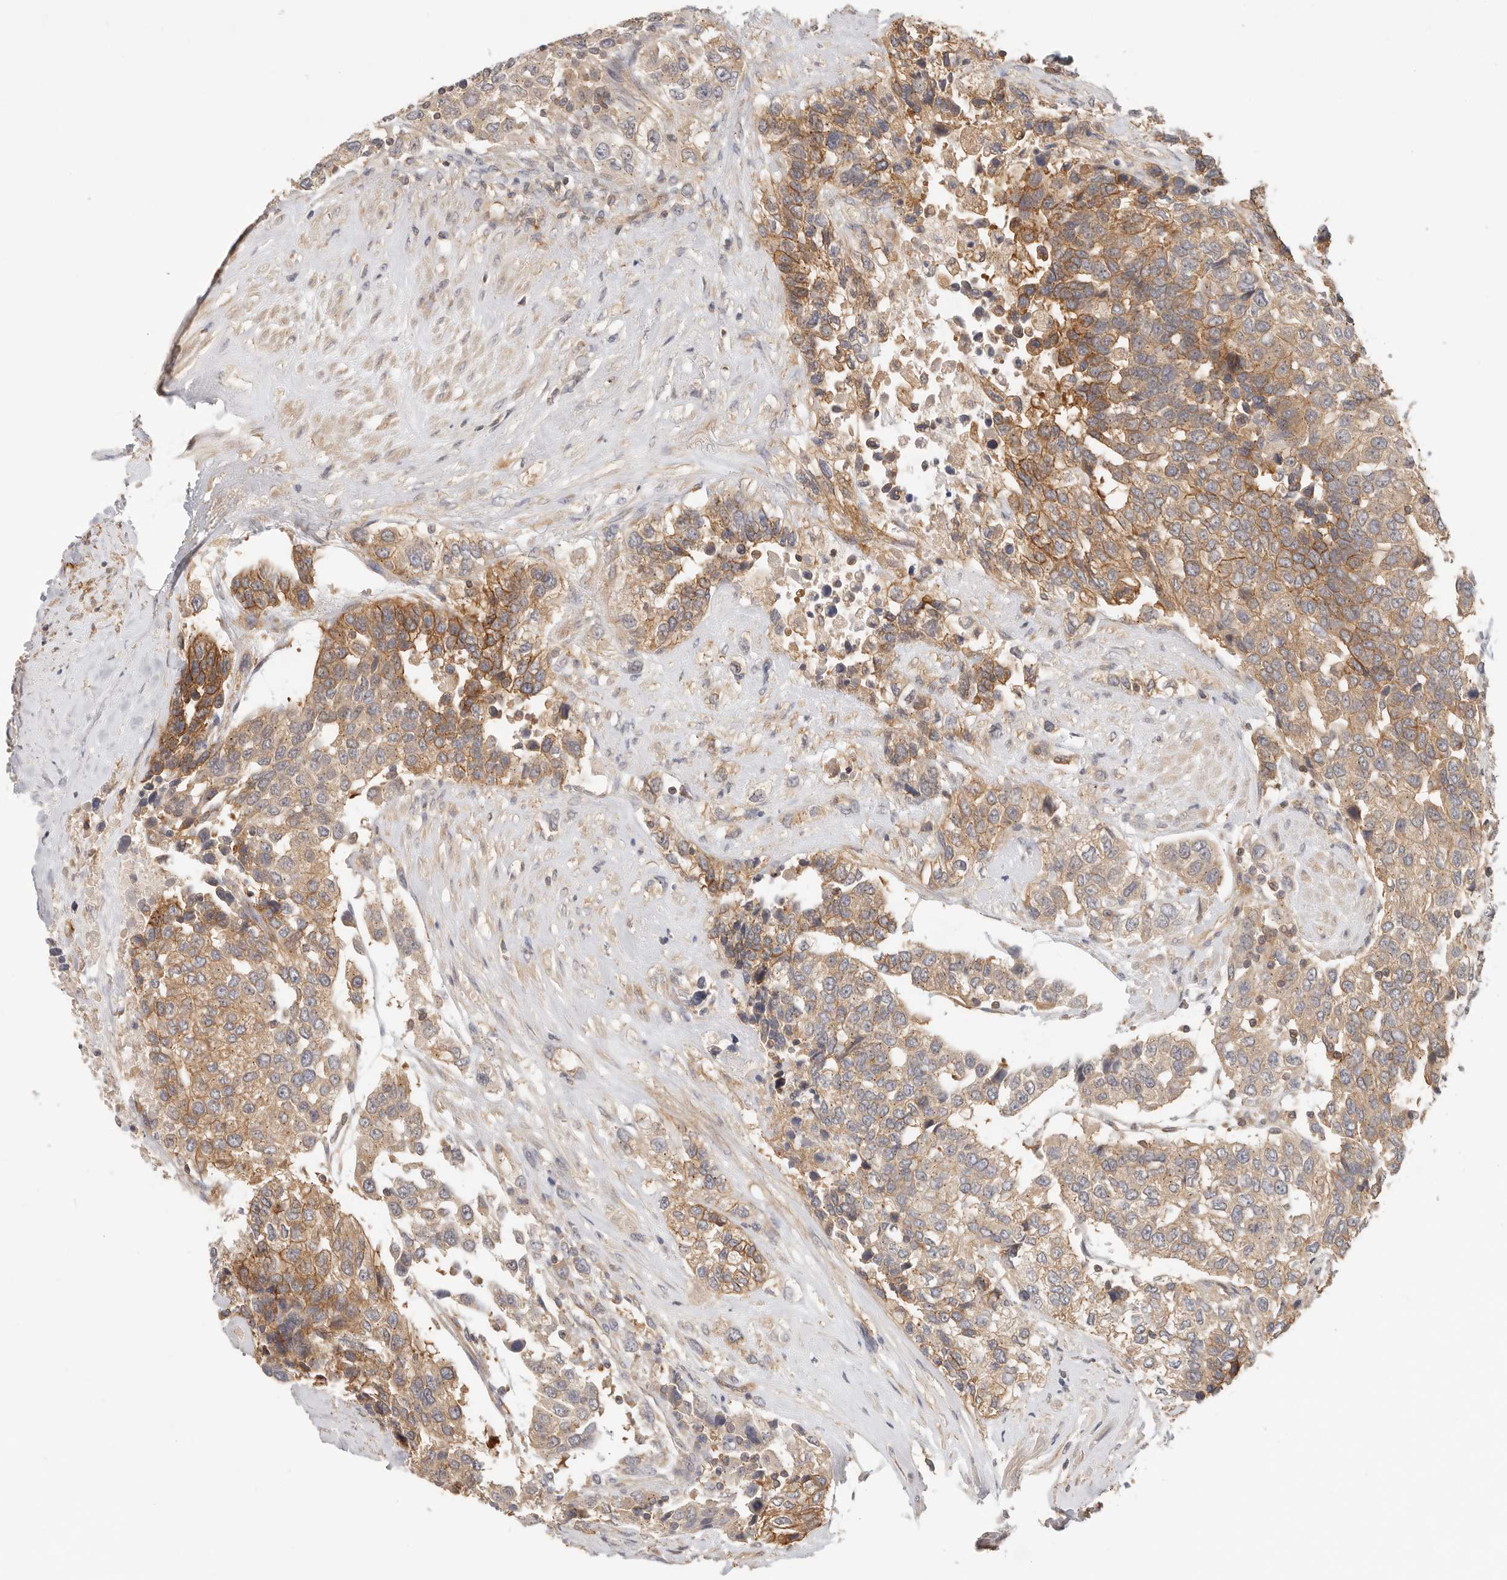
{"staining": {"intensity": "moderate", "quantity": ">75%", "location": "cytoplasmic/membranous"}, "tissue": "urothelial cancer", "cell_type": "Tumor cells", "image_type": "cancer", "snomed": [{"axis": "morphology", "description": "Urothelial carcinoma, High grade"}, {"axis": "topography", "description": "Urinary bladder"}], "caption": "Protein expression analysis of high-grade urothelial carcinoma reveals moderate cytoplasmic/membranous positivity in approximately >75% of tumor cells. Ihc stains the protein of interest in brown and the nuclei are stained blue.", "gene": "DTNBP1", "patient": {"sex": "female", "age": 80}}